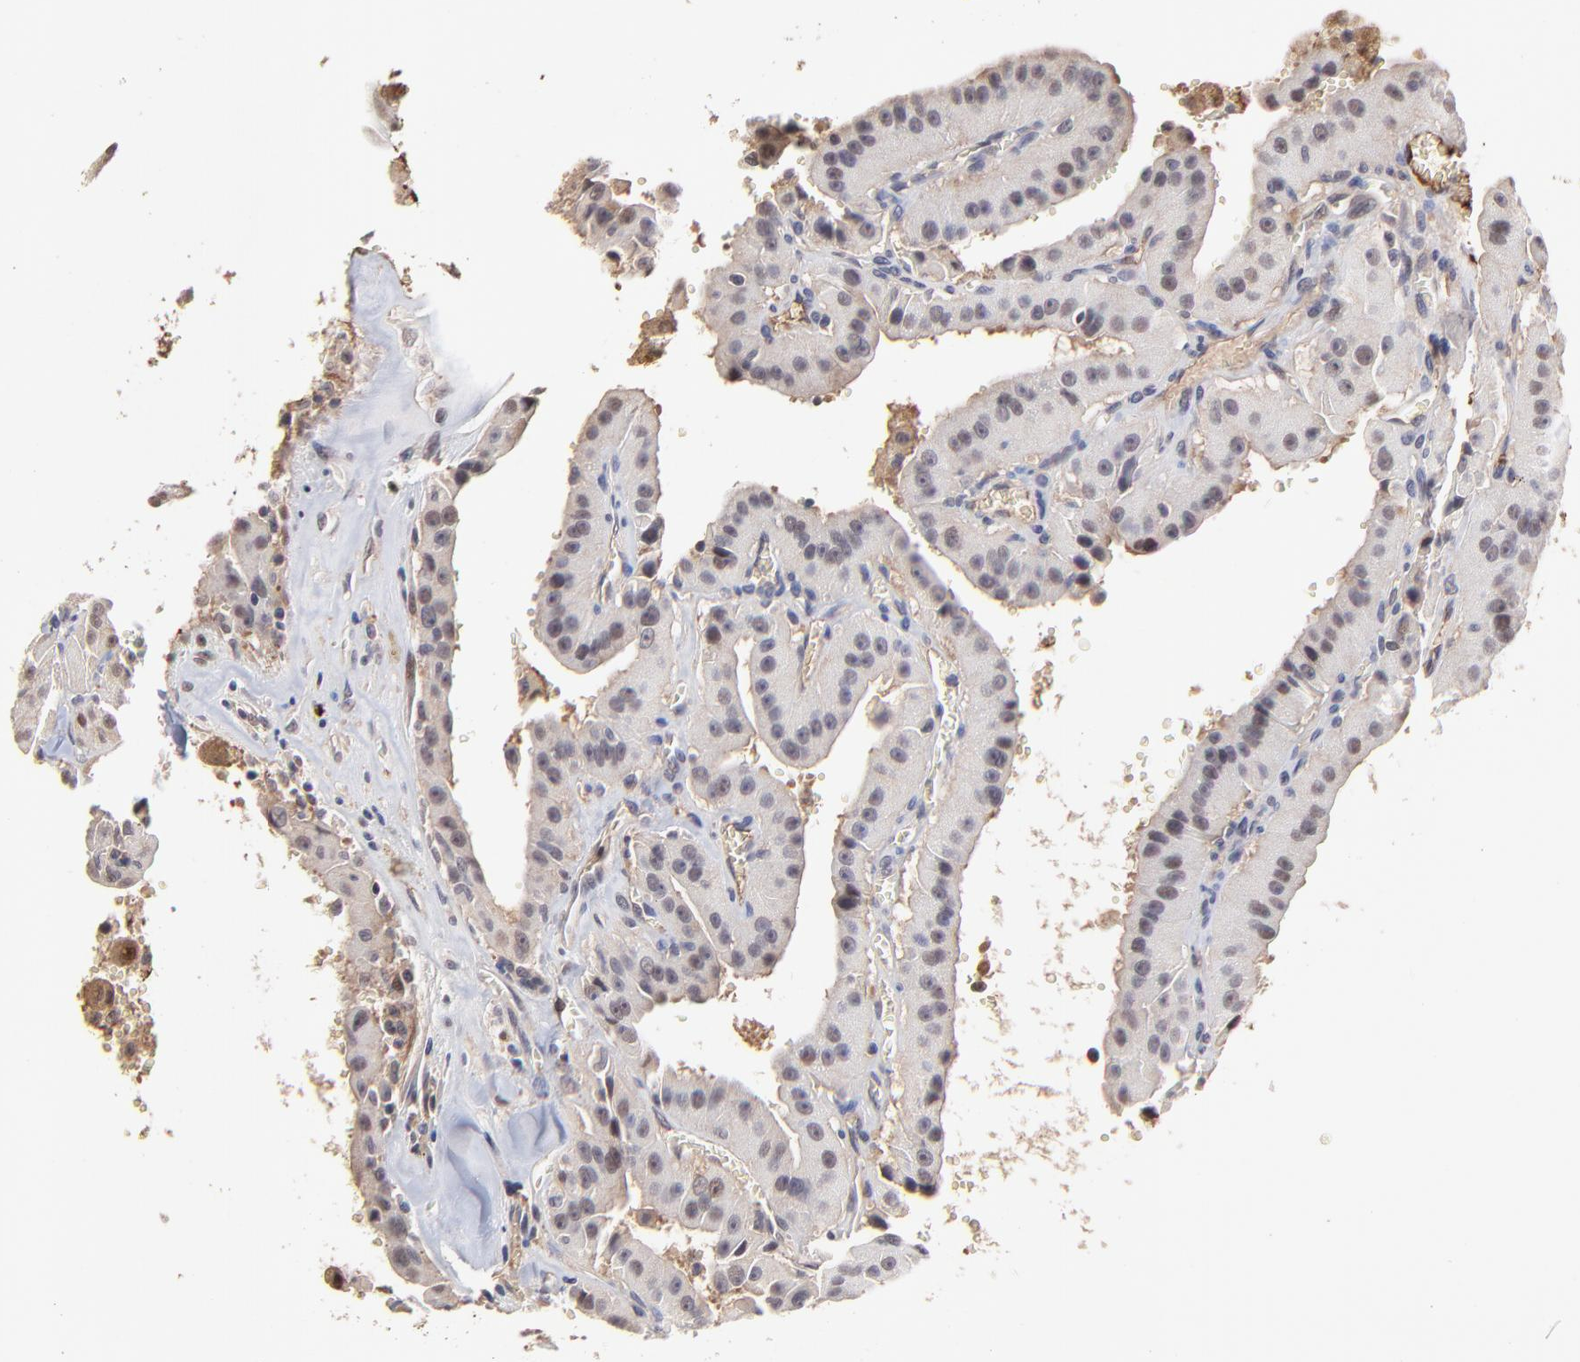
{"staining": {"intensity": "moderate", "quantity": "25%-75%", "location": "cytoplasmic/membranous,nuclear"}, "tissue": "thyroid cancer", "cell_type": "Tumor cells", "image_type": "cancer", "snomed": [{"axis": "morphology", "description": "Carcinoma, NOS"}, {"axis": "topography", "description": "Thyroid gland"}], "caption": "Immunohistochemistry (IHC) micrograph of neoplastic tissue: human thyroid cancer (carcinoma) stained using immunohistochemistry shows medium levels of moderate protein expression localized specifically in the cytoplasmic/membranous and nuclear of tumor cells, appearing as a cytoplasmic/membranous and nuclear brown color.", "gene": "PSMD14", "patient": {"sex": "male", "age": 76}}